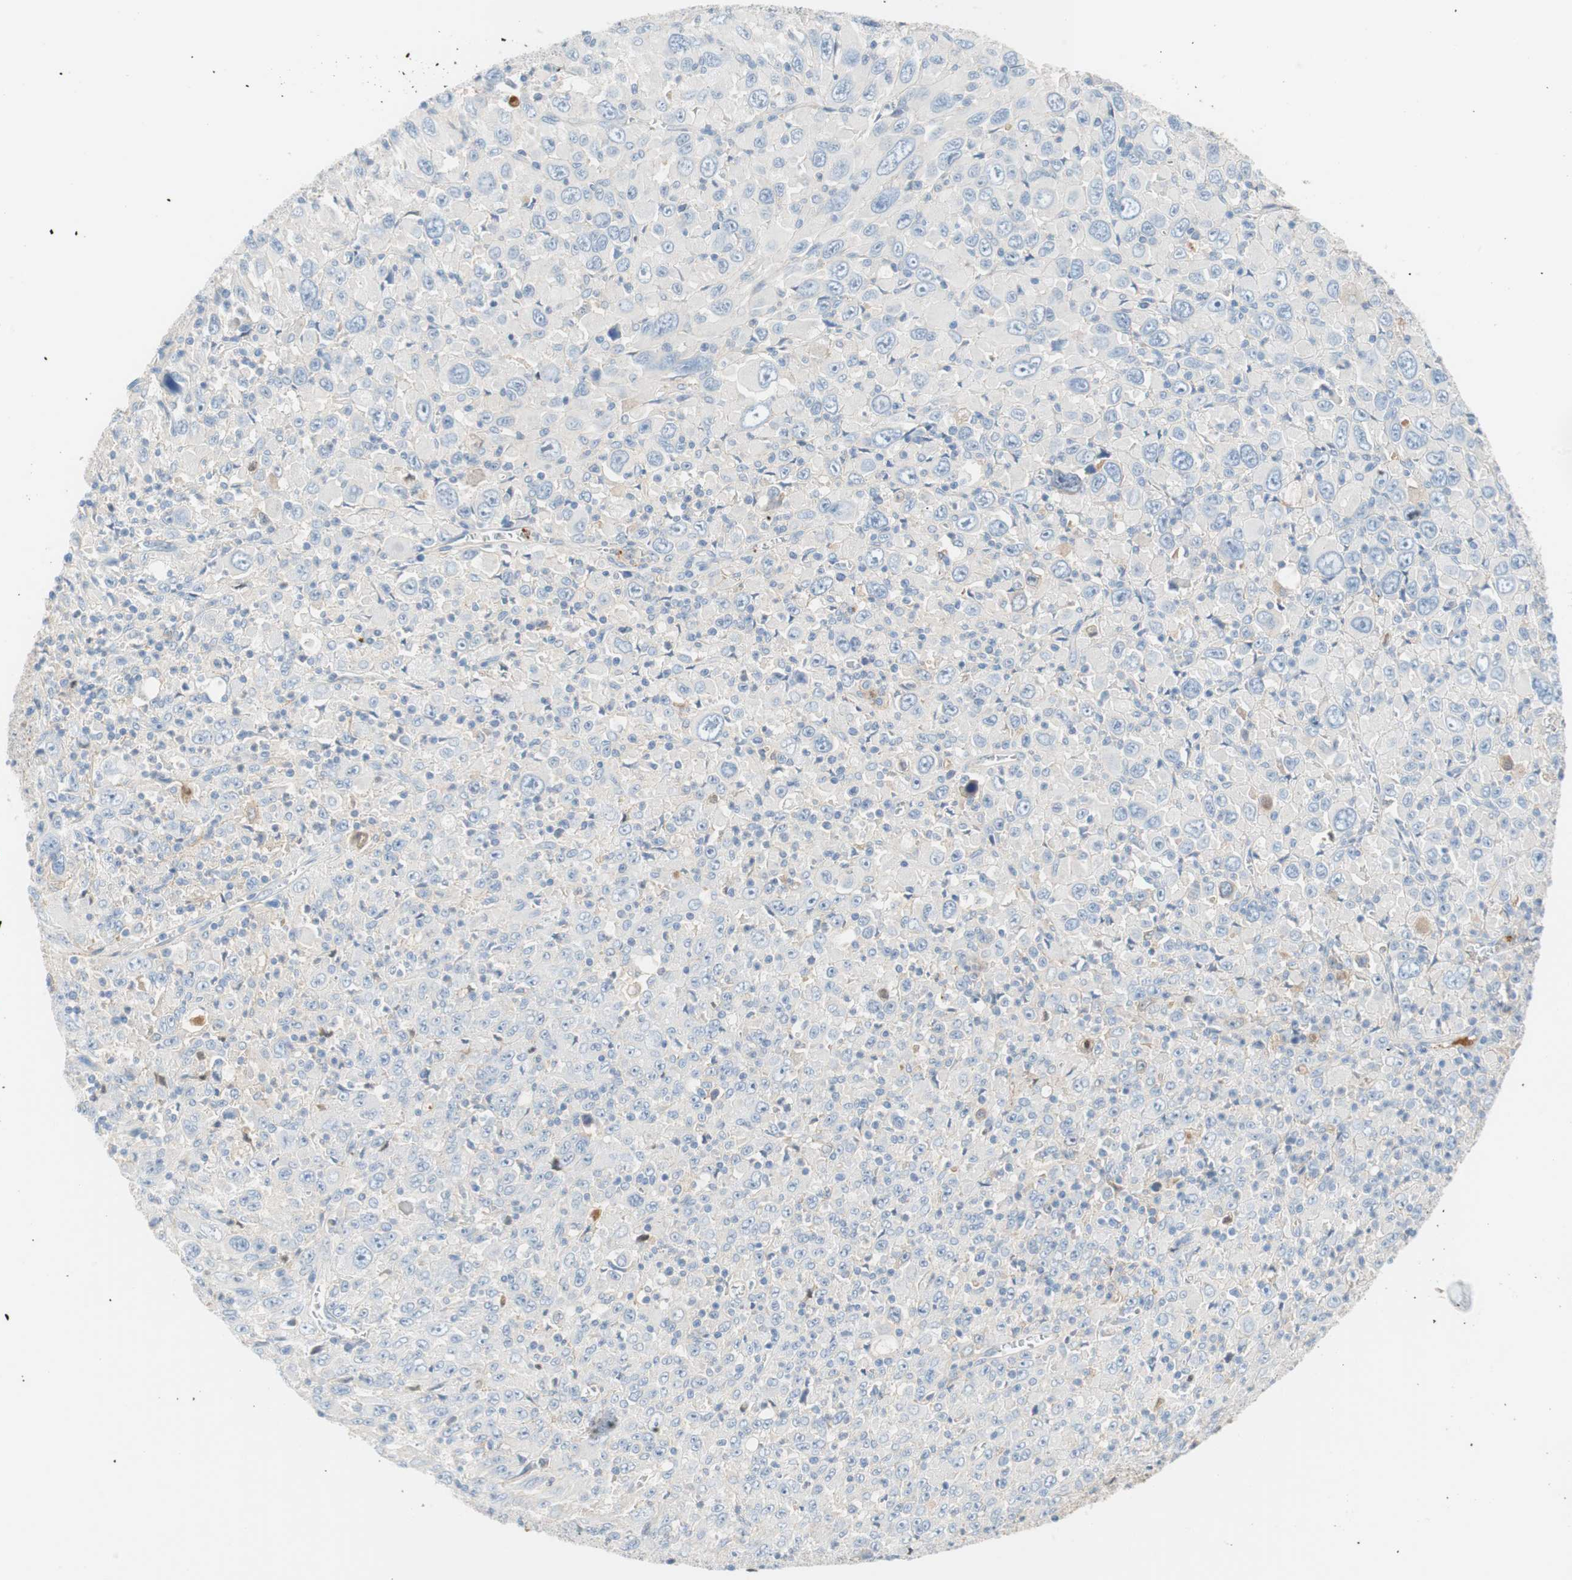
{"staining": {"intensity": "negative", "quantity": "none", "location": "none"}, "tissue": "melanoma", "cell_type": "Tumor cells", "image_type": "cancer", "snomed": [{"axis": "morphology", "description": "Malignant melanoma, Metastatic site"}, {"axis": "topography", "description": "Skin"}], "caption": "IHC micrograph of neoplastic tissue: human melanoma stained with DAB (3,3'-diaminobenzidine) reveals no significant protein positivity in tumor cells. (DAB (3,3'-diaminobenzidine) immunohistochemistry (IHC) visualized using brightfield microscopy, high magnification).", "gene": "RBP4", "patient": {"sex": "female", "age": 56}}